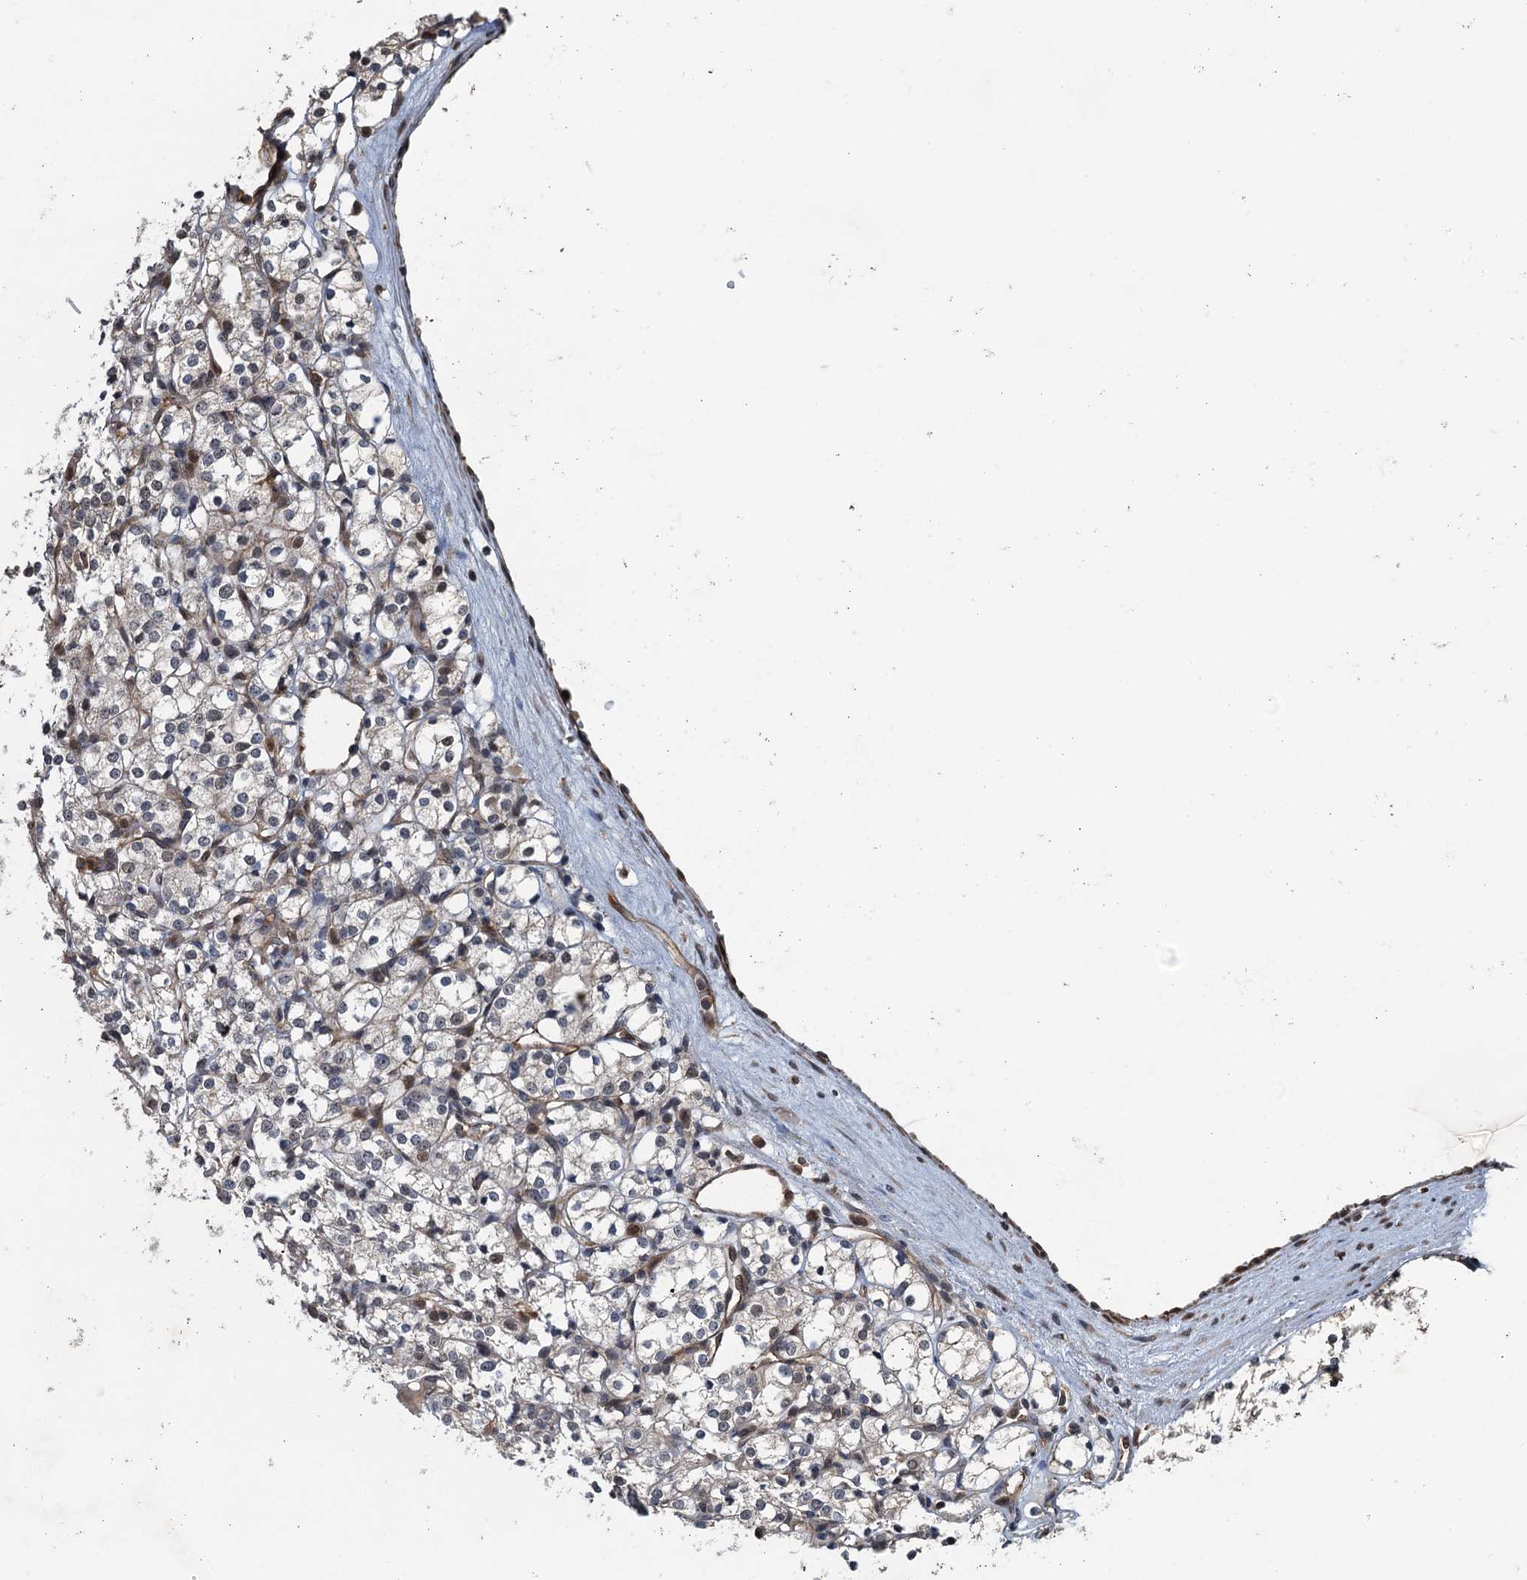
{"staining": {"intensity": "negative", "quantity": "none", "location": "none"}, "tissue": "renal cancer", "cell_type": "Tumor cells", "image_type": "cancer", "snomed": [{"axis": "morphology", "description": "Adenocarcinoma, NOS"}, {"axis": "topography", "description": "Kidney"}], "caption": "This is a histopathology image of IHC staining of adenocarcinoma (renal), which shows no staining in tumor cells.", "gene": "WHAMM", "patient": {"sex": "male", "age": 77}}